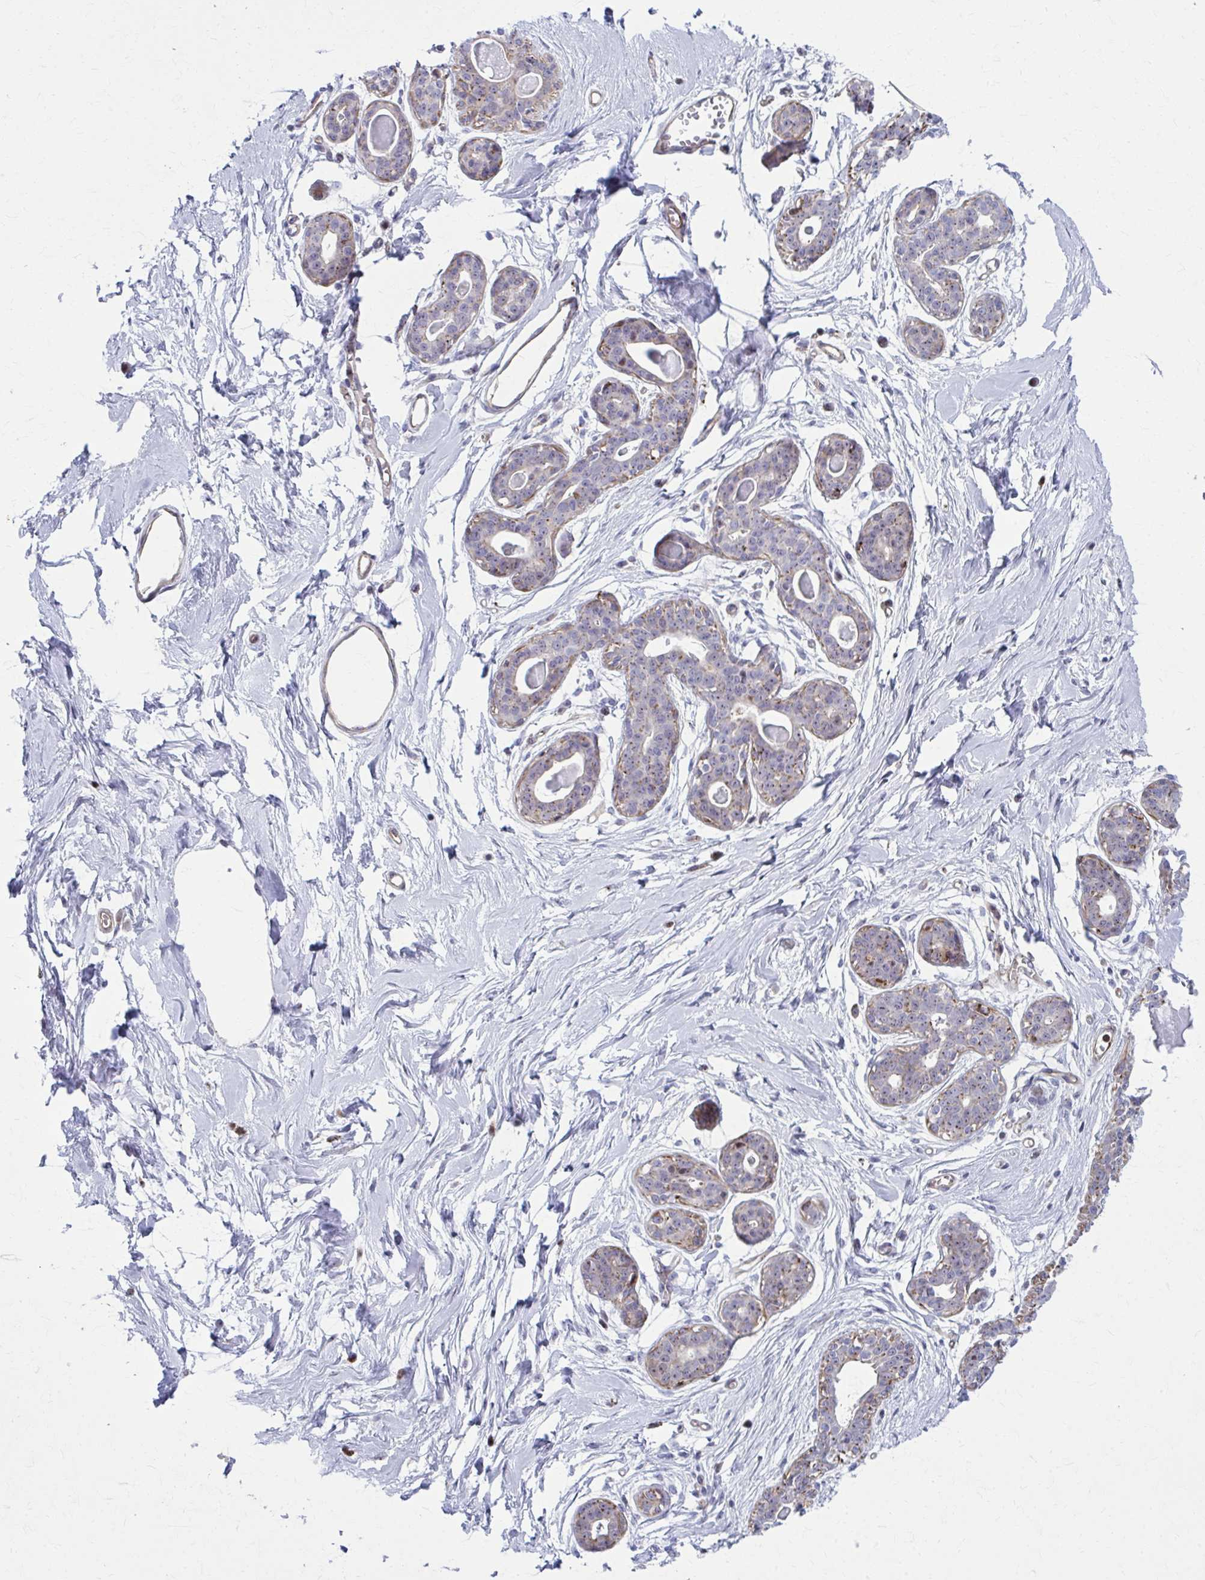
{"staining": {"intensity": "negative", "quantity": "none", "location": "none"}, "tissue": "breast", "cell_type": "Adipocytes", "image_type": "normal", "snomed": [{"axis": "morphology", "description": "Normal tissue, NOS"}, {"axis": "topography", "description": "Breast"}], "caption": "High power microscopy photomicrograph of an immunohistochemistry (IHC) histopathology image of normal breast, revealing no significant positivity in adipocytes.", "gene": "LRRC4B", "patient": {"sex": "female", "age": 45}}